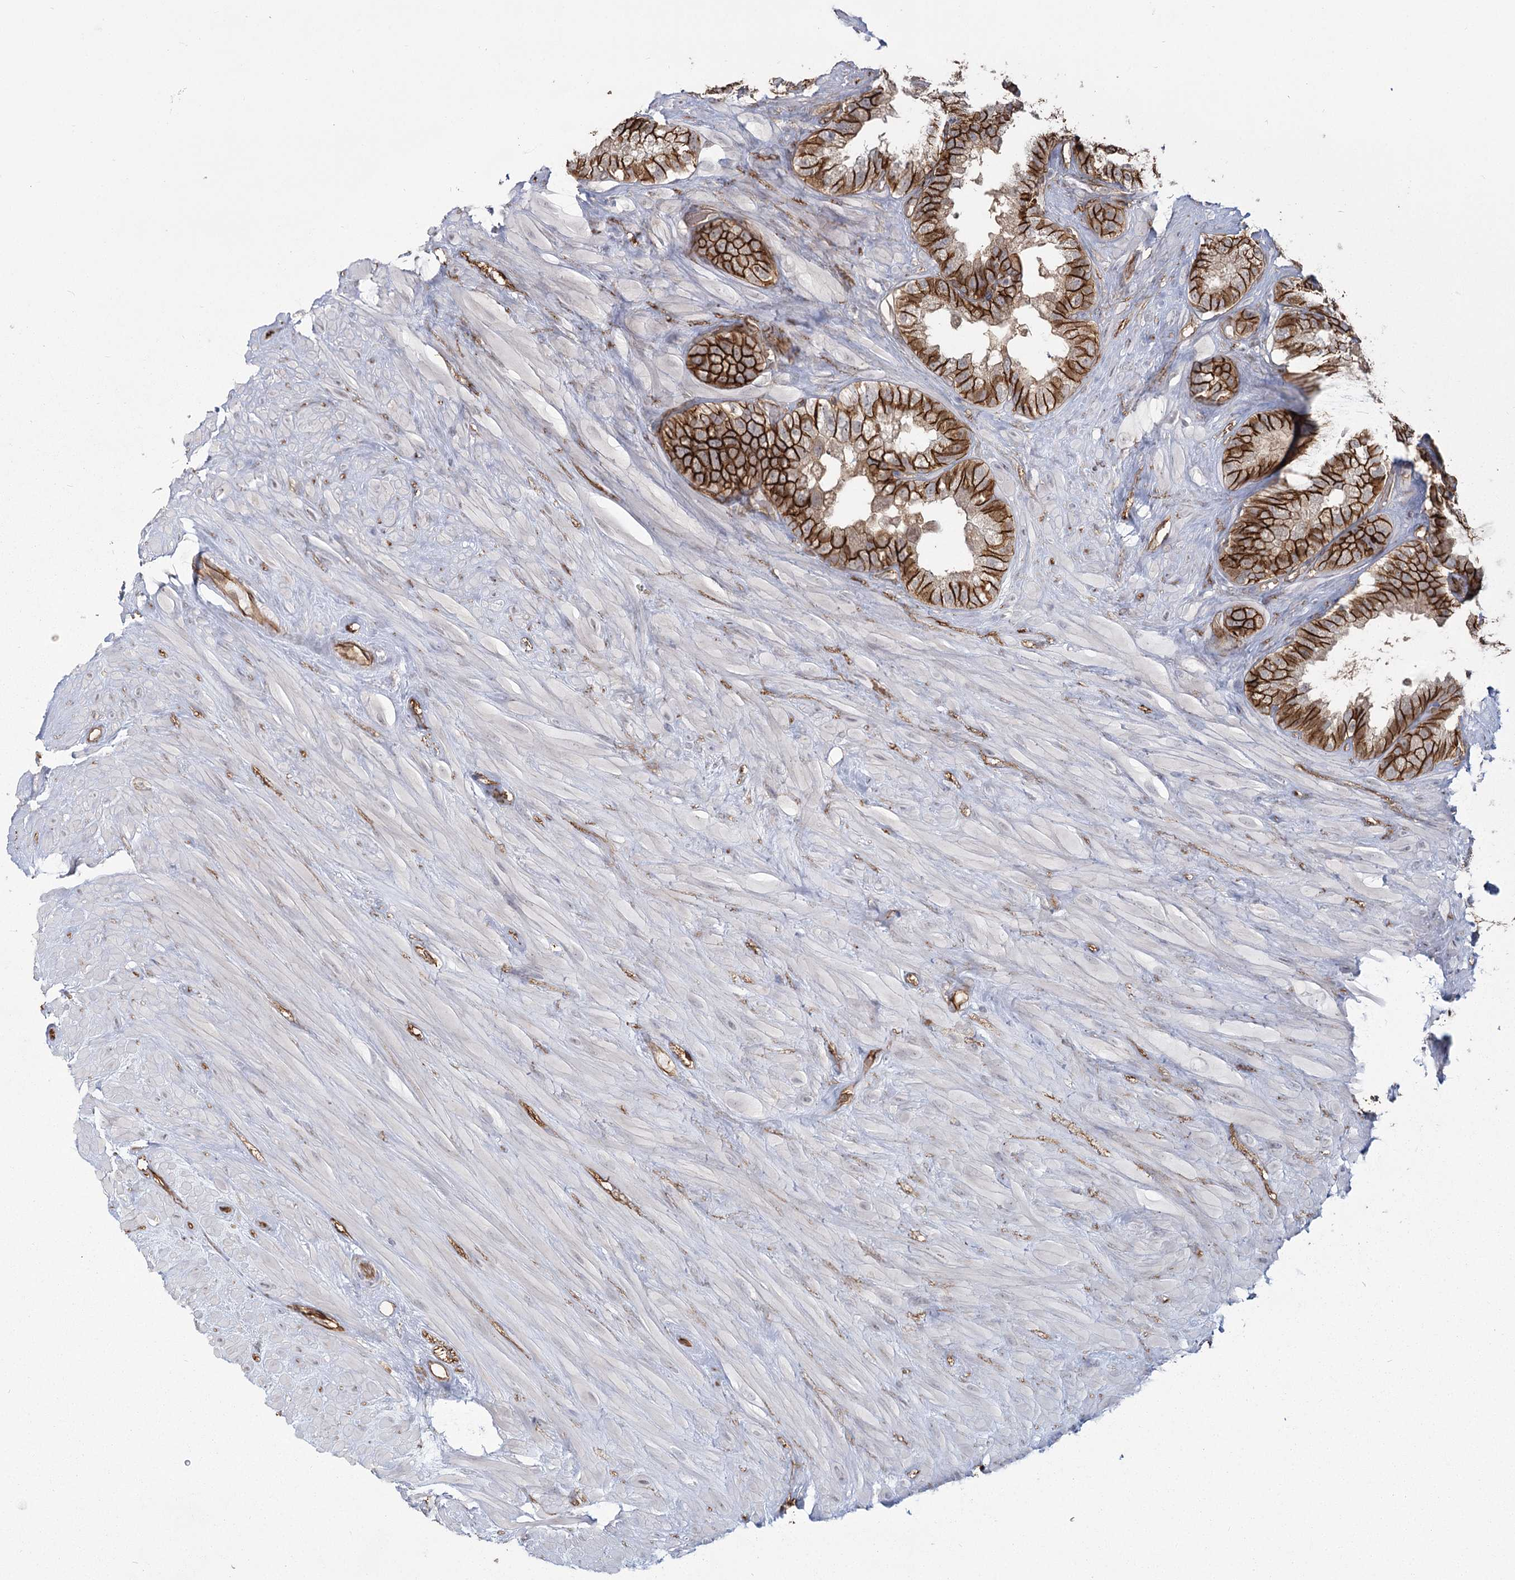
{"staining": {"intensity": "strong", "quantity": "25%-75%", "location": "cytoplasmic/membranous"}, "tissue": "seminal vesicle", "cell_type": "Glandular cells", "image_type": "normal", "snomed": [{"axis": "morphology", "description": "Normal tissue, NOS"}, {"axis": "topography", "description": "Seminal veicle"}], "caption": "This is an image of IHC staining of normal seminal vesicle, which shows strong staining in the cytoplasmic/membranous of glandular cells.", "gene": "RPP14", "patient": {"sex": "male", "age": 80}}